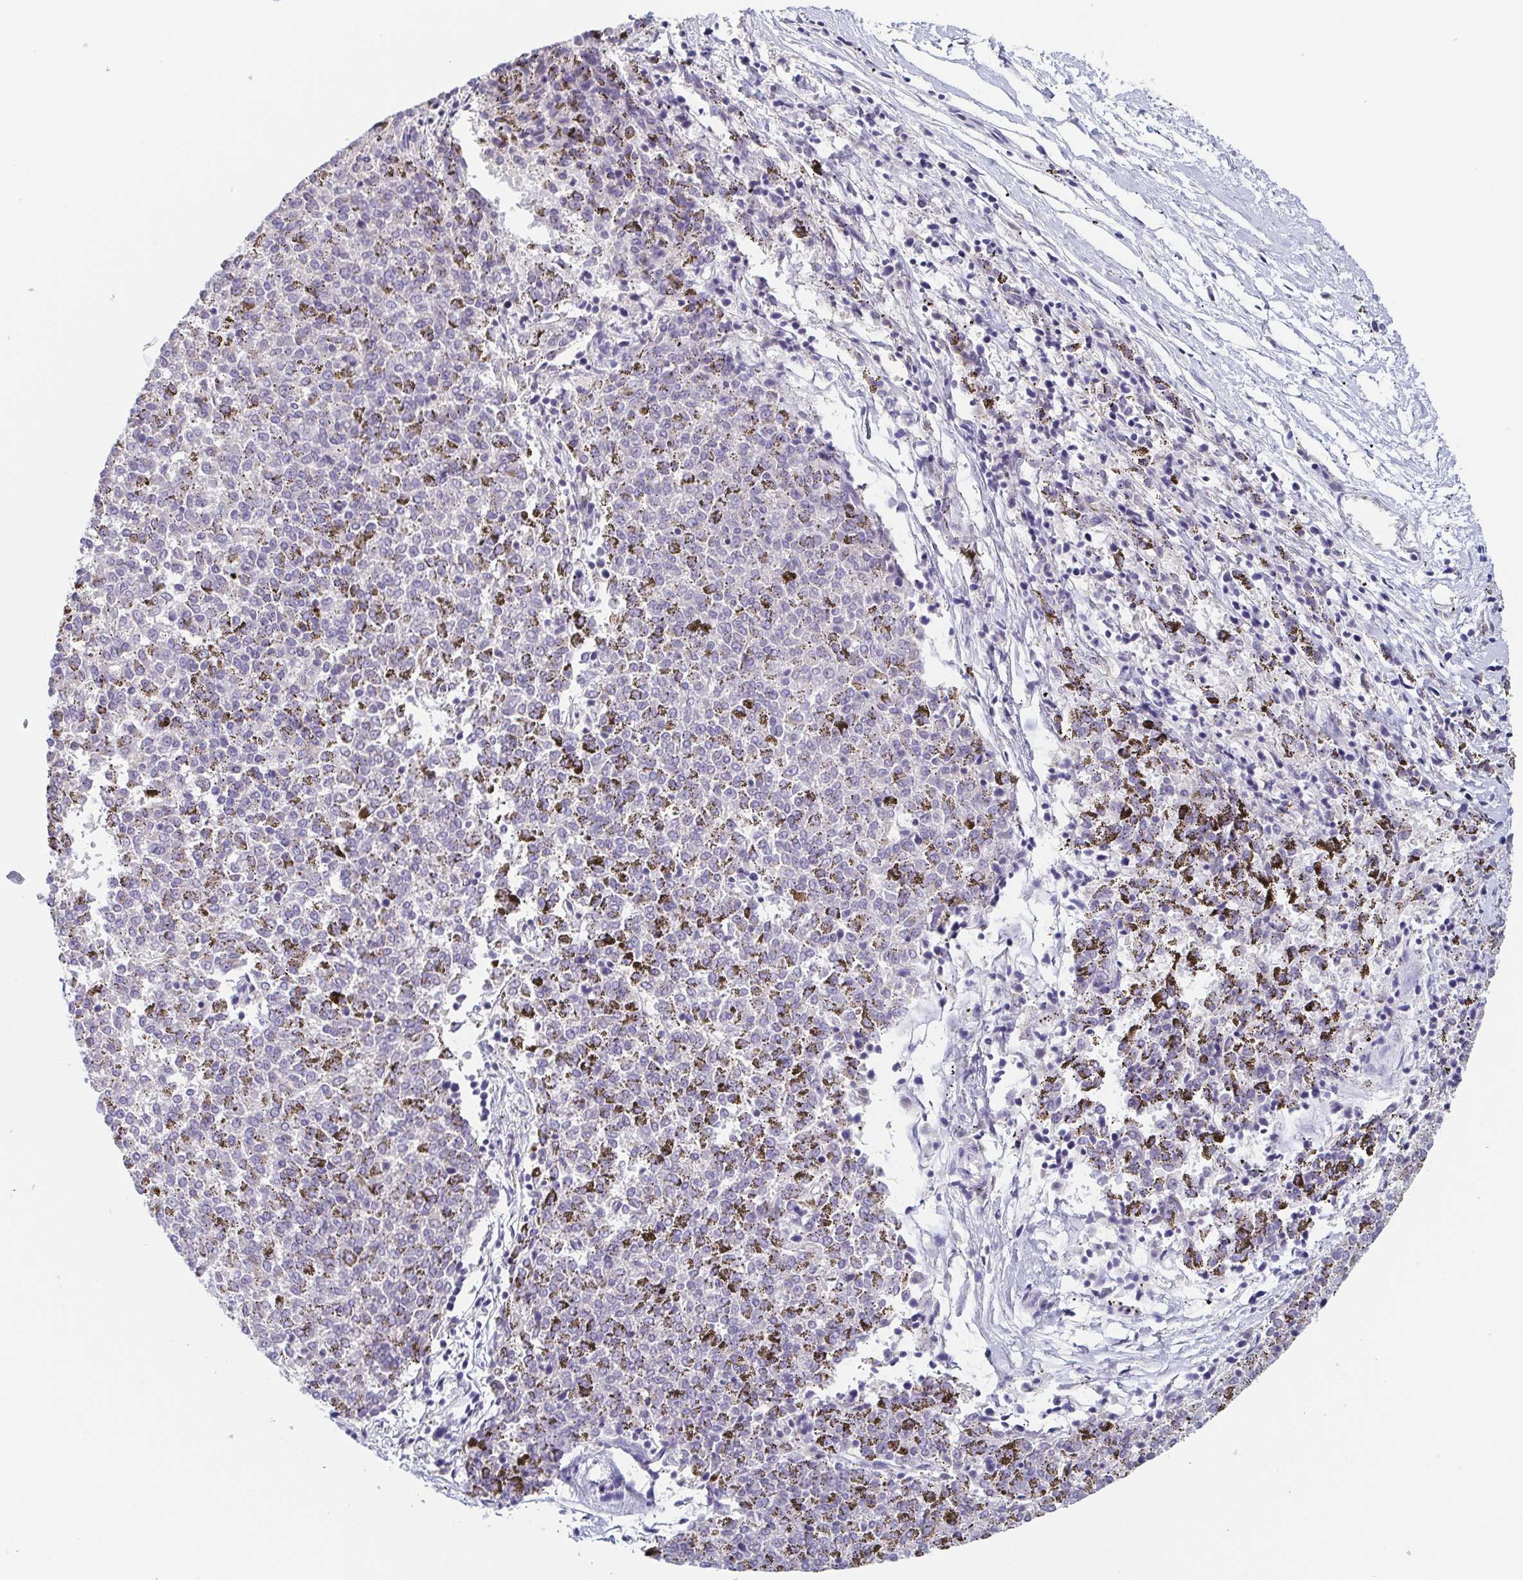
{"staining": {"intensity": "negative", "quantity": "none", "location": "none"}, "tissue": "melanoma", "cell_type": "Tumor cells", "image_type": "cancer", "snomed": [{"axis": "morphology", "description": "Malignant melanoma, NOS"}, {"axis": "topography", "description": "Skin"}], "caption": "Malignant melanoma was stained to show a protein in brown. There is no significant positivity in tumor cells.", "gene": "ITLN1", "patient": {"sex": "female", "age": 72}}